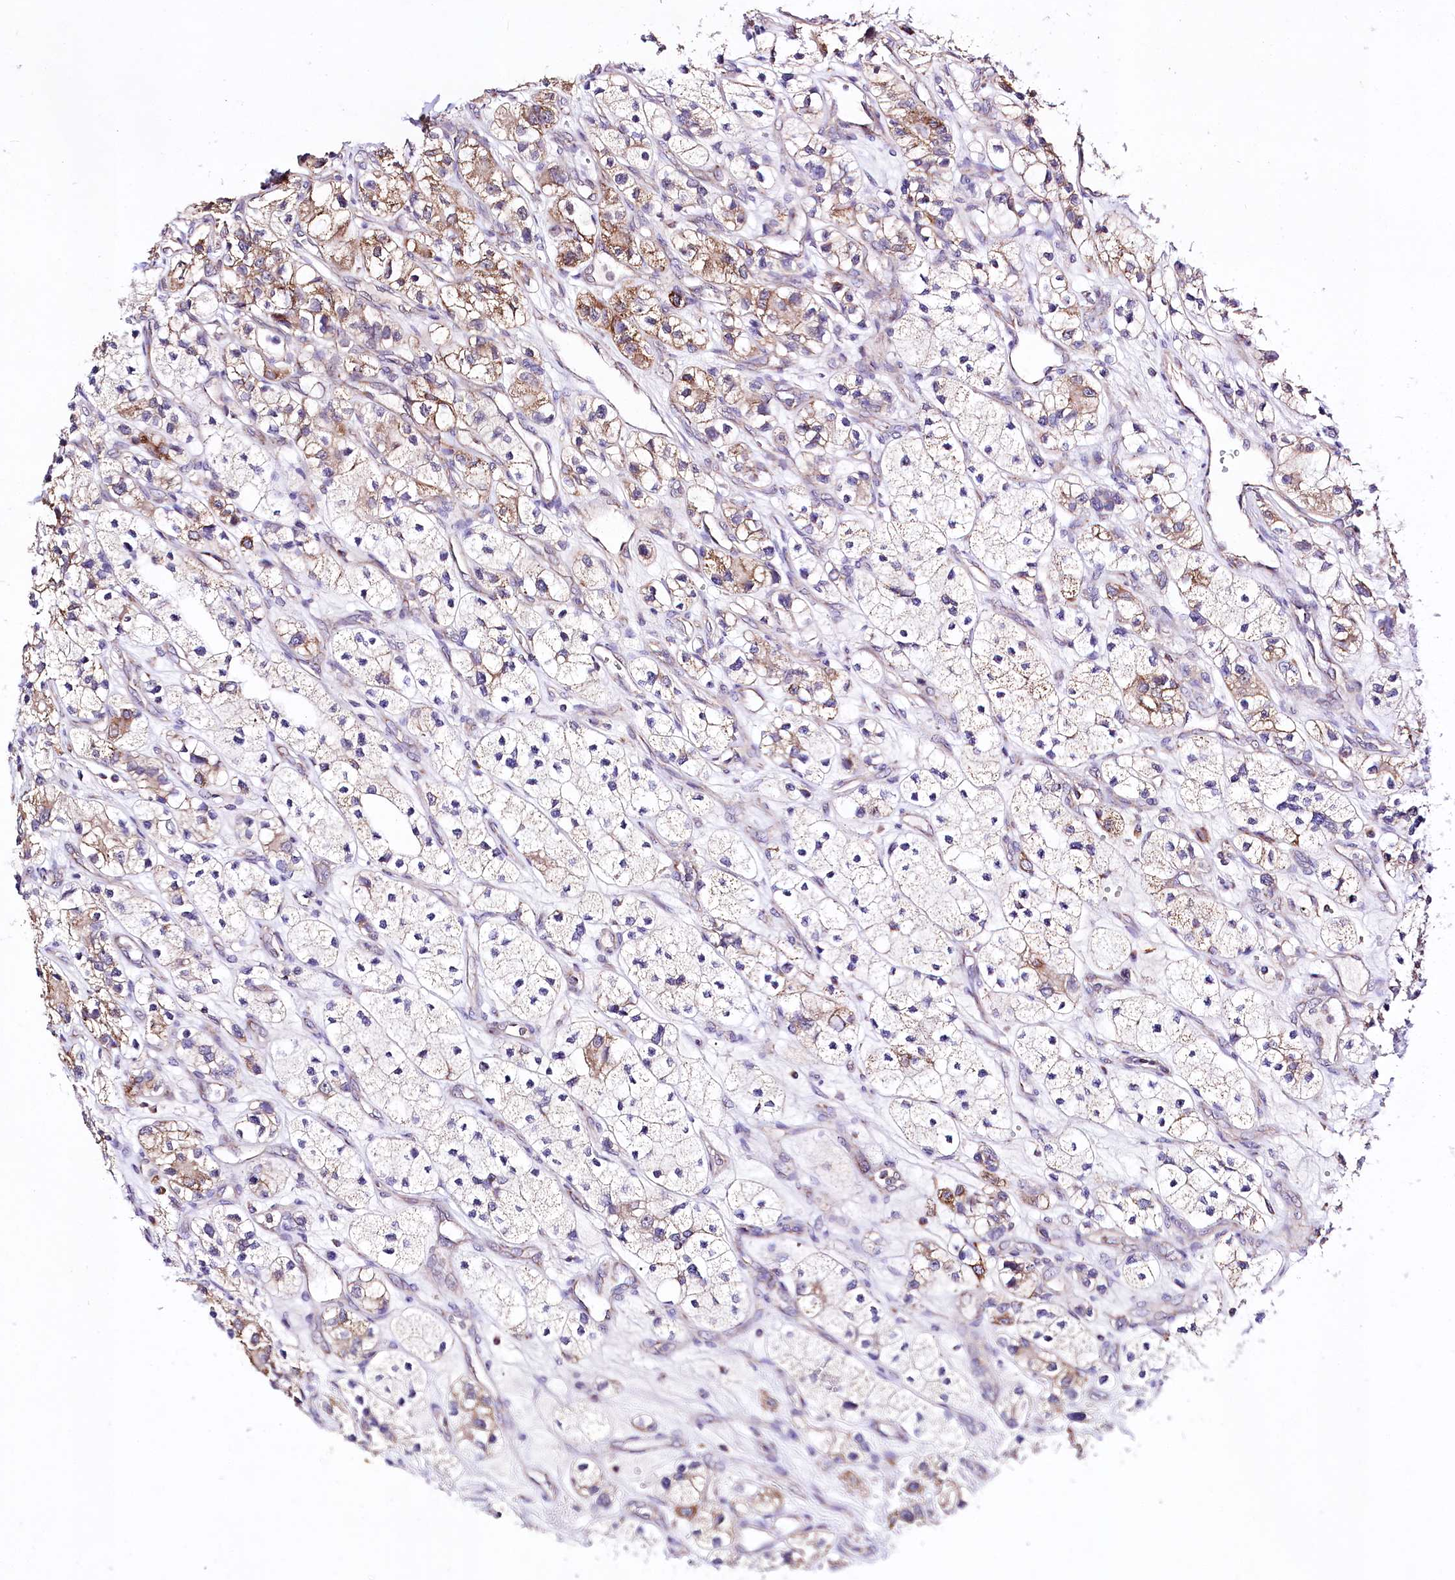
{"staining": {"intensity": "moderate", "quantity": "25%-75%", "location": "cytoplasmic/membranous"}, "tissue": "renal cancer", "cell_type": "Tumor cells", "image_type": "cancer", "snomed": [{"axis": "morphology", "description": "Adenocarcinoma, NOS"}, {"axis": "topography", "description": "Kidney"}], "caption": "A brown stain labels moderate cytoplasmic/membranous expression of a protein in human adenocarcinoma (renal) tumor cells. The protein is shown in brown color, while the nuclei are stained blue.", "gene": "ATE1", "patient": {"sex": "female", "age": 57}}